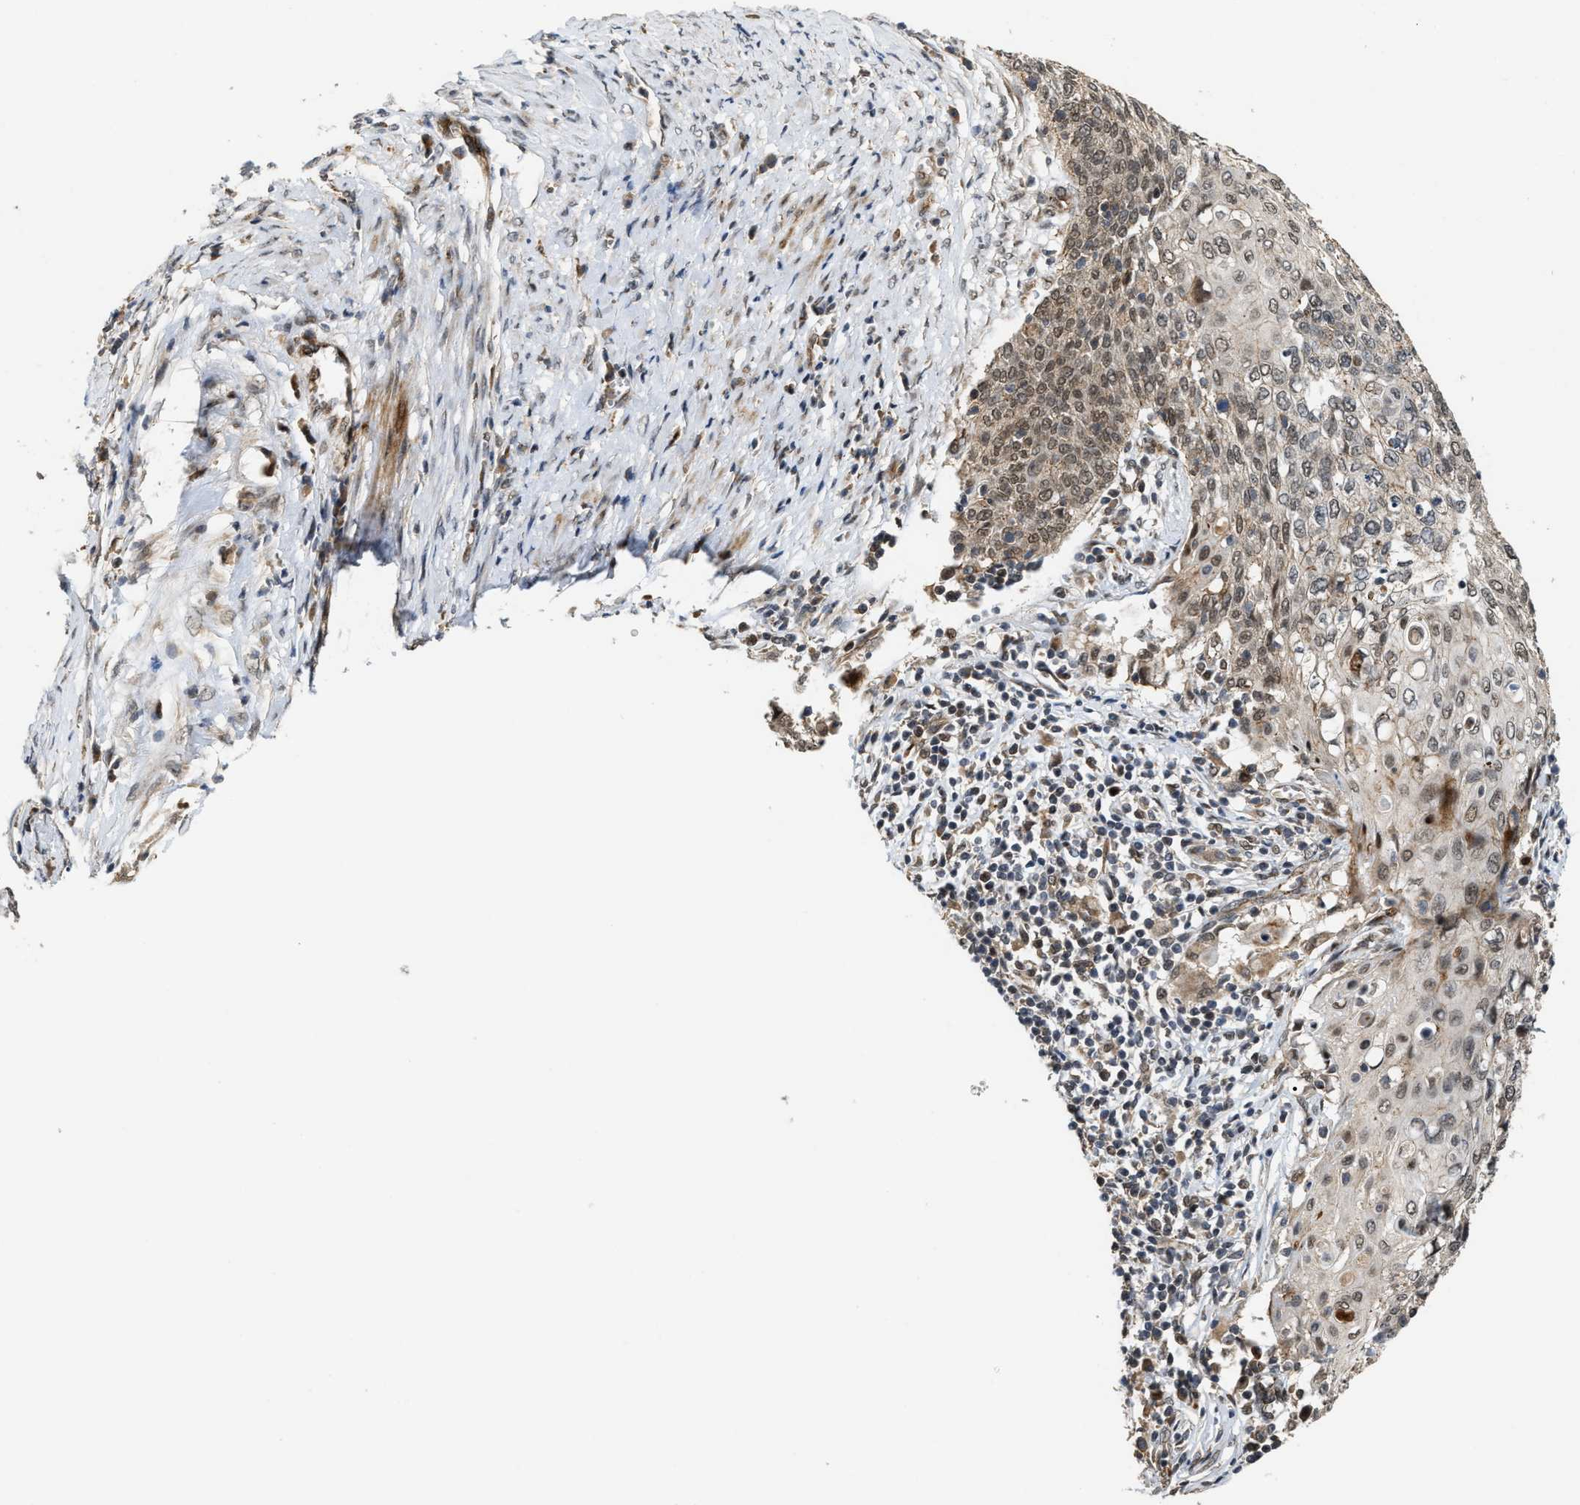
{"staining": {"intensity": "weak", "quantity": ">75%", "location": "nuclear"}, "tissue": "cervical cancer", "cell_type": "Tumor cells", "image_type": "cancer", "snomed": [{"axis": "morphology", "description": "Squamous cell carcinoma, NOS"}, {"axis": "topography", "description": "Cervix"}], "caption": "Cervical cancer (squamous cell carcinoma) stained for a protein (brown) exhibits weak nuclear positive positivity in about >75% of tumor cells.", "gene": "DPF2", "patient": {"sex": "female", "age": 39}}